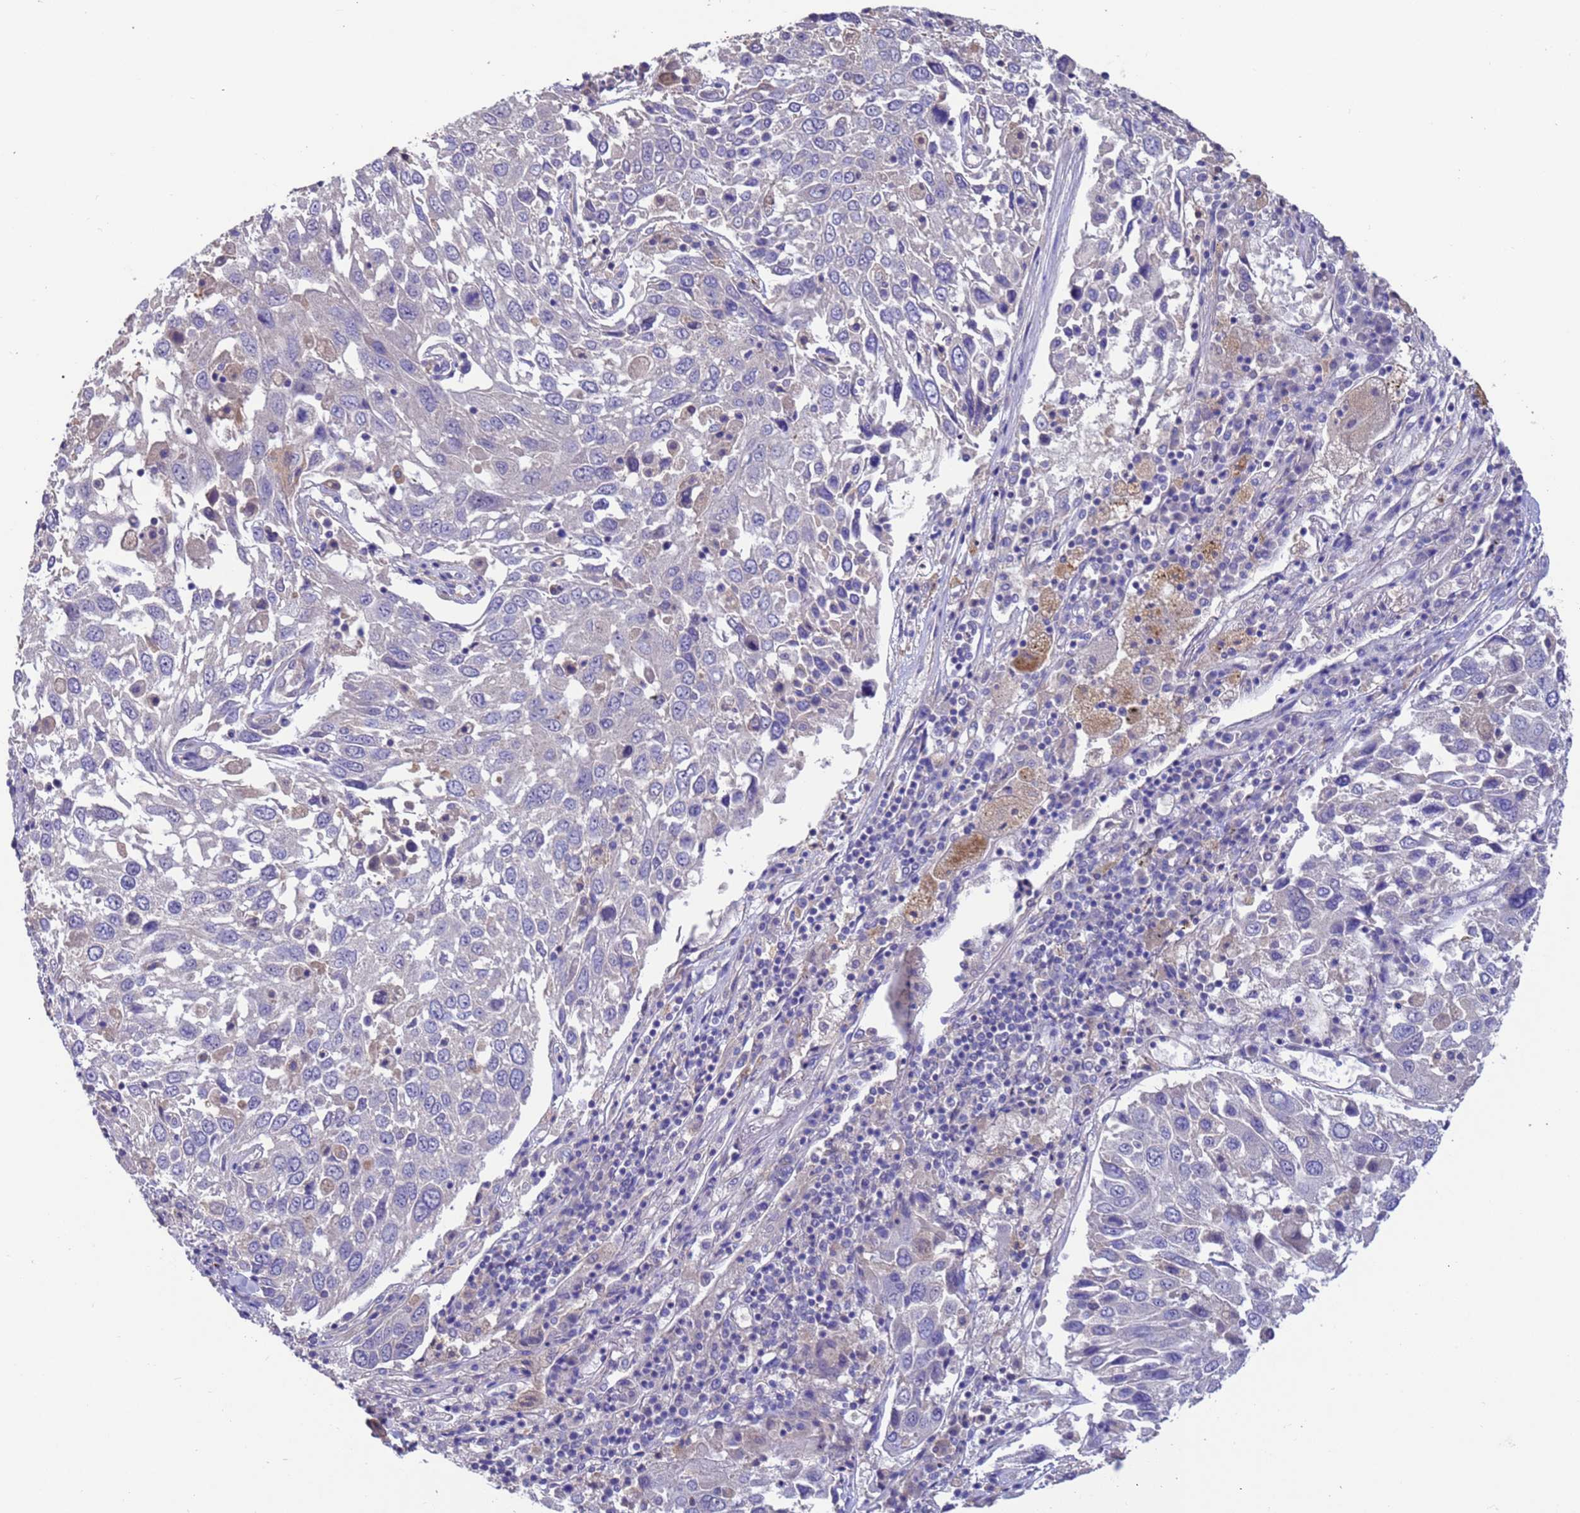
{"staining": {"intensity": "negative", "quantity": "none", "location": "none"}, "tissue": "lung cancer", "cell_type": "Tumor cells", "image_type": "cancer", "snomed": [{"axis": "morphology", "description": "Squamous cell carcinoma, NOS"}, {"axis": "topography", "description": "Lung"}], "caption": "A high-resolution photomicrograph shows immunohistochemistry (IHC) staining of squamous cell carcinoma (lung), which shows no significant staining in tumor cells.", "gene": "SRL", "patient": {"sex": "male", "age": 65}}